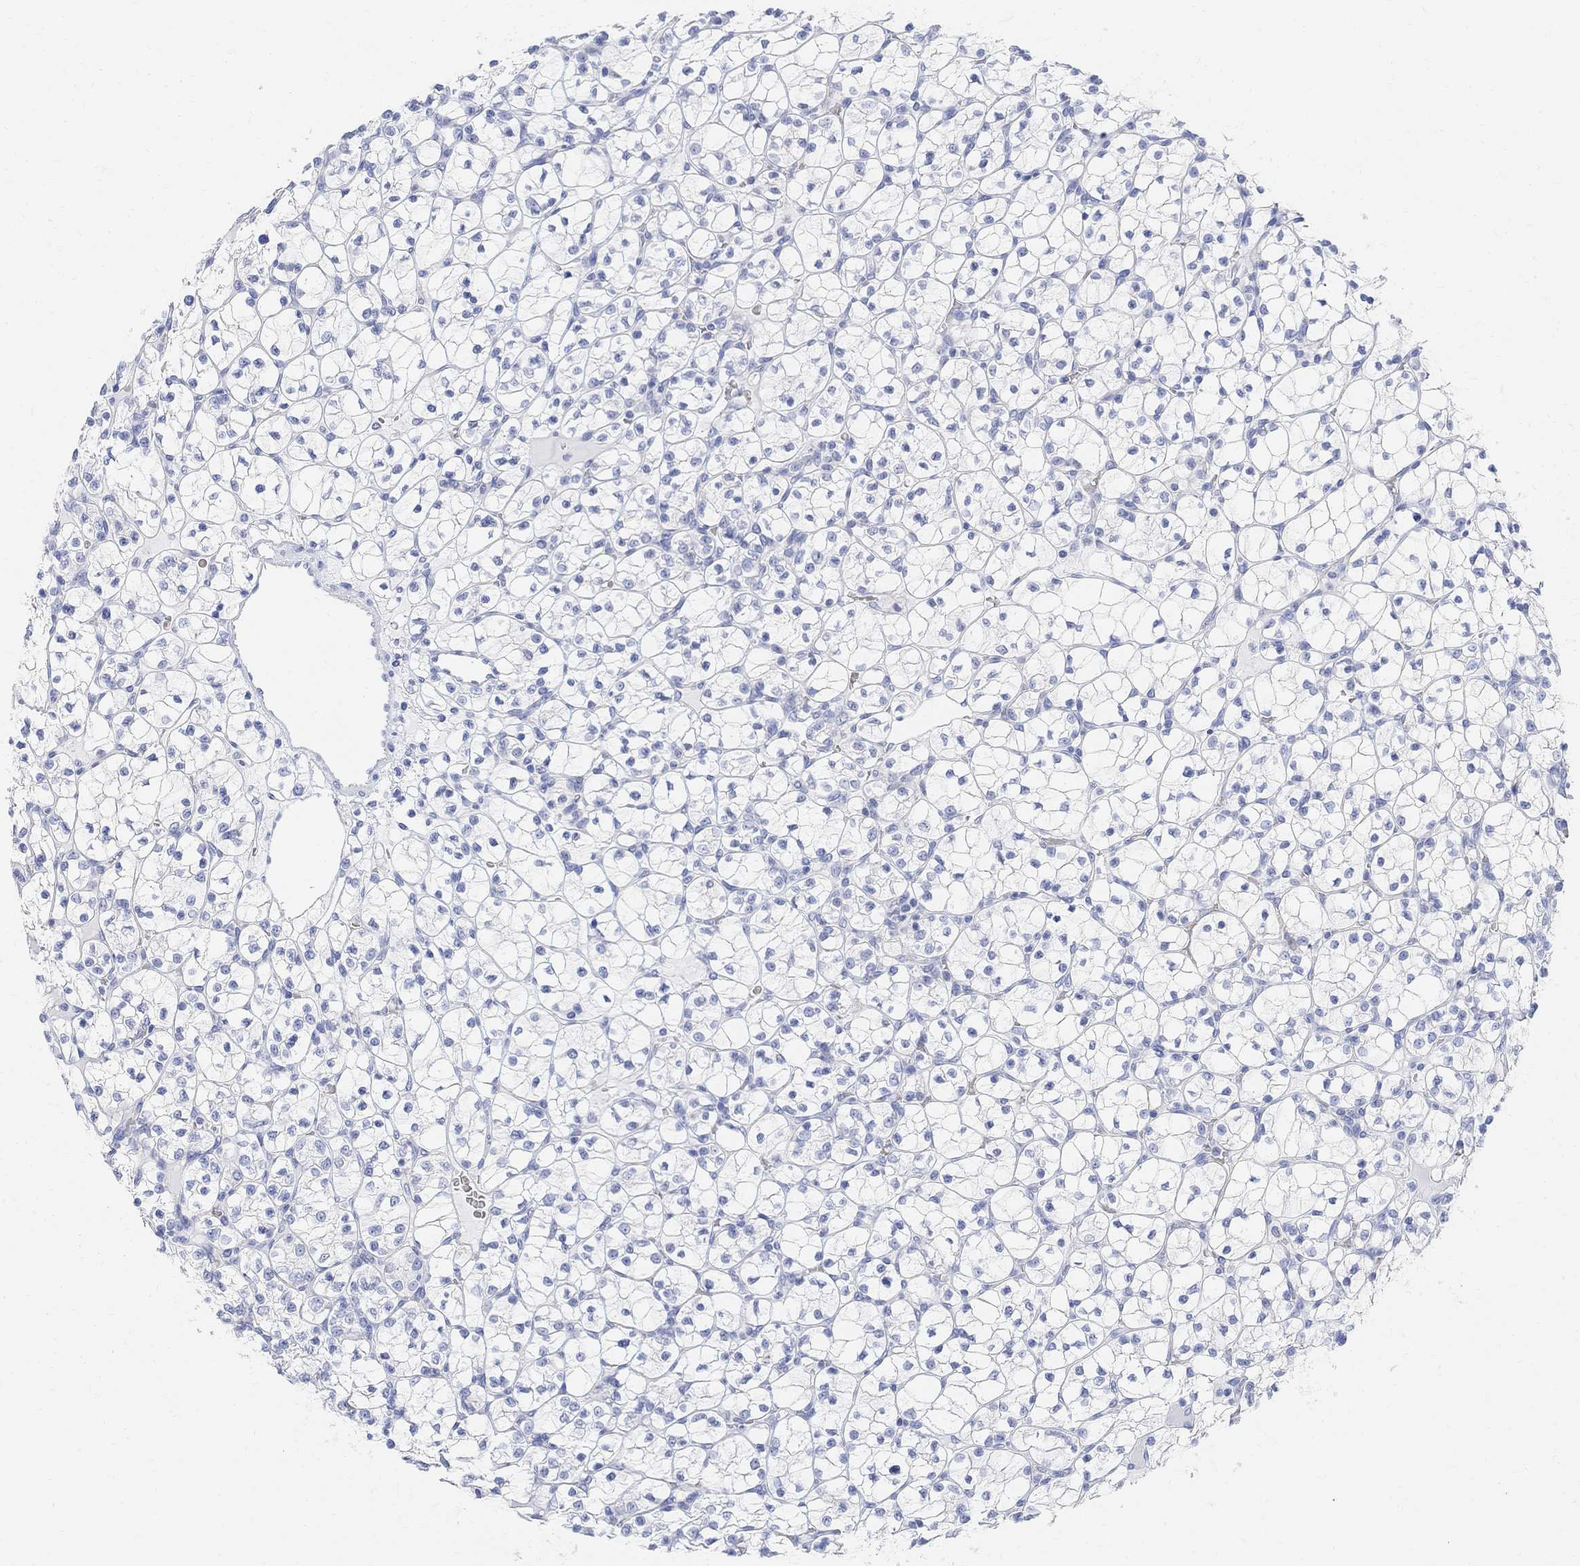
{"staining": {"intensity": "negative", "quantity": "none", "location": "none"}, "tissue": "renal cancer", "cell_type": "Tumor cells", "image_type": "cancer", "snomed": [{"axis": "morphology", "description": "Adenocarcinoma, NOS"}, {"axis": "topography", "description": "Kidney"}], "caption": "Renal cancer (adenocarcinoma) was stained to show a protein in brown. There is no significant positivity in tumor cells.", "gene": "RETNLB", "patient": {"sex": "female", "age": 89}}